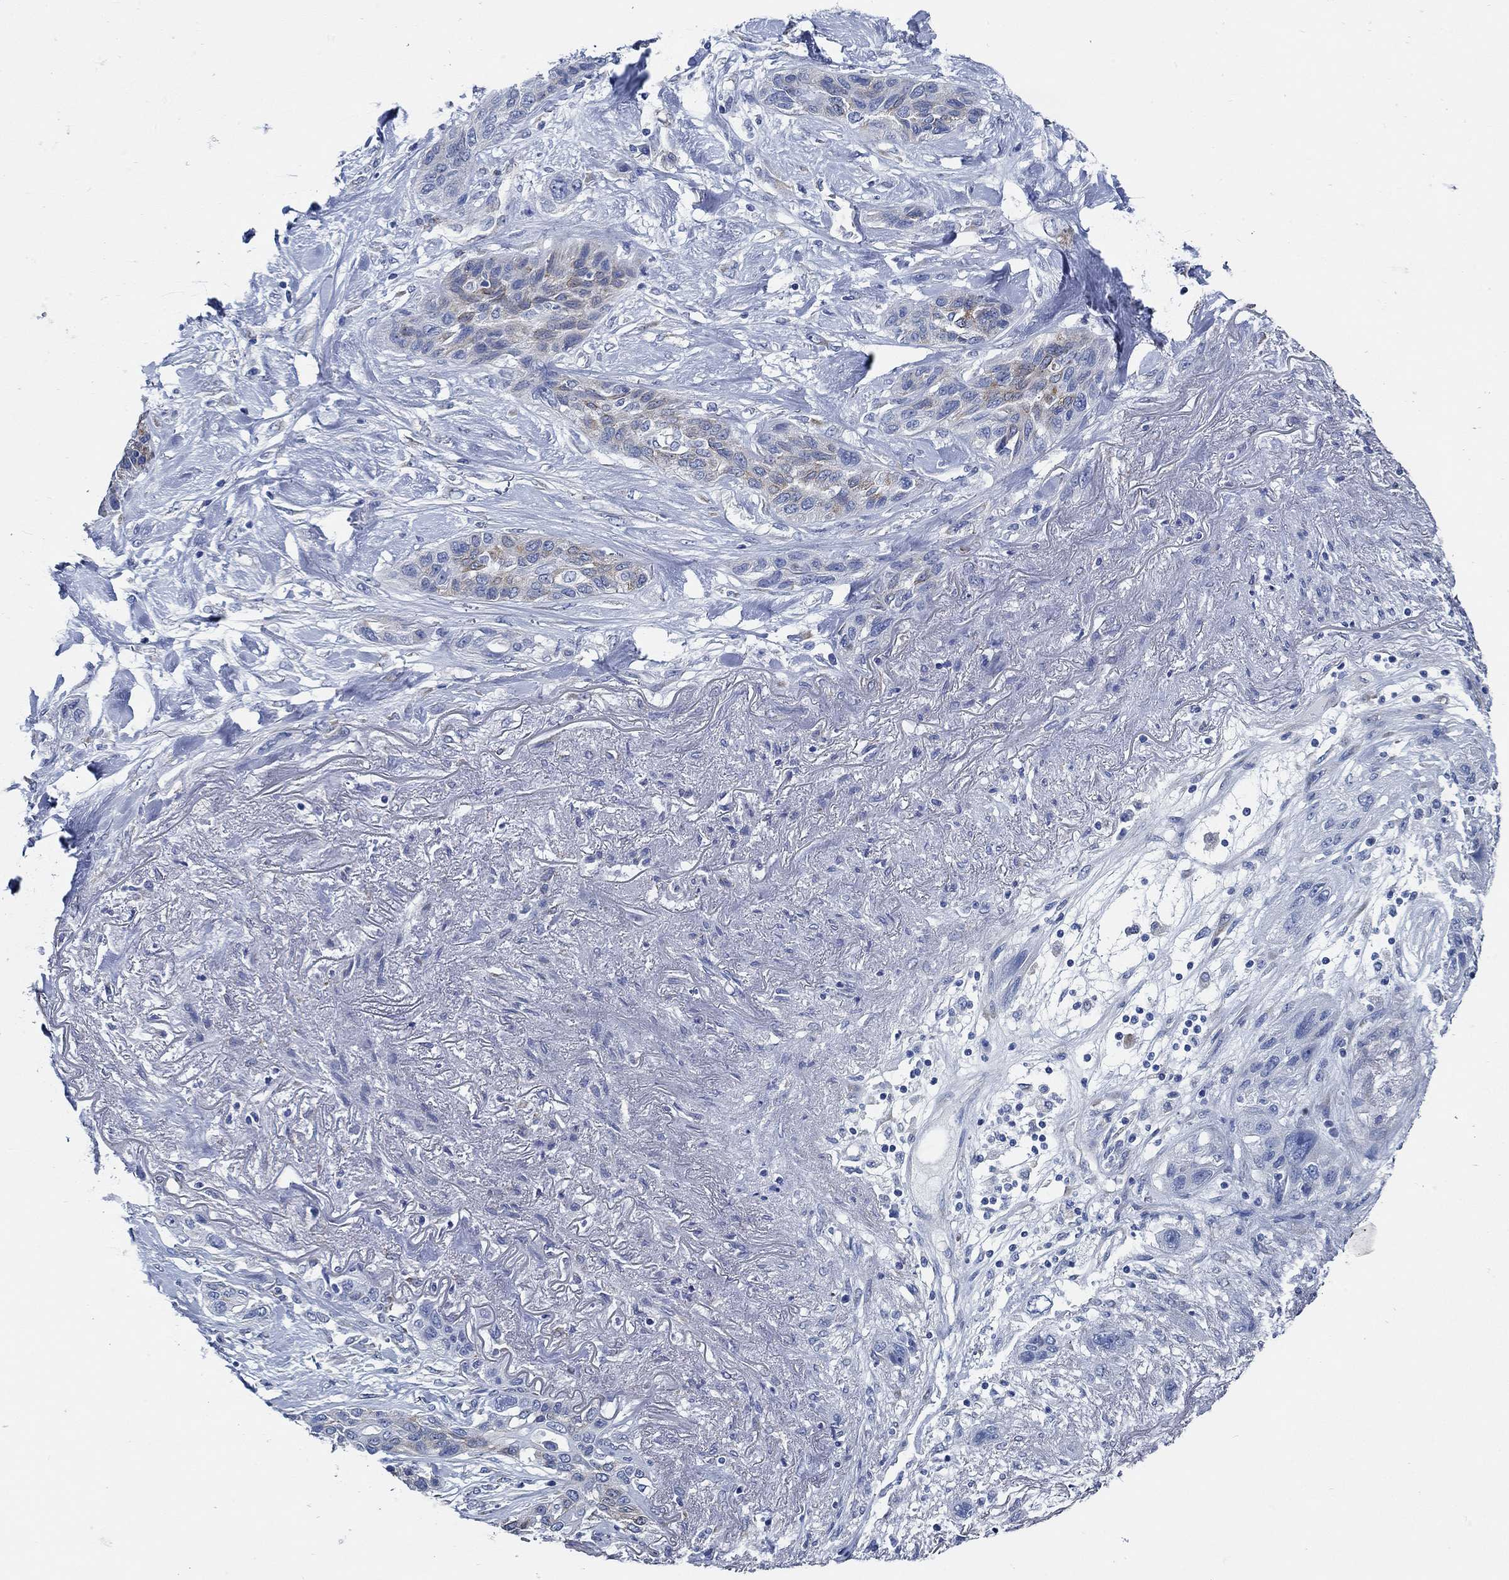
{"staining": {"intensity": "moderate", "quantity": "<25%", "location": "cytoplasmic/membranous"}, "tissue": "lung cancer", "cell_type": "Tumor cells", "image_type": "cancer", "snomed": [{"axis": "morphology", "description": "Squamous cell carcinoma, NOS"}, {"axis": "topography", "description": "Lung"}], "caption": "Lung cancer was stained to show a protein in brown. There is low levels of moderate cytoplasmic/membranous positivity in approximately <25% of tumor cells. Using DAB (brown) and hematoxylin (blue) stains, captured at high magnification using brightfield microscopy.", "gene": "HECW2", "patient": {"sex": "female", "age": 70}}